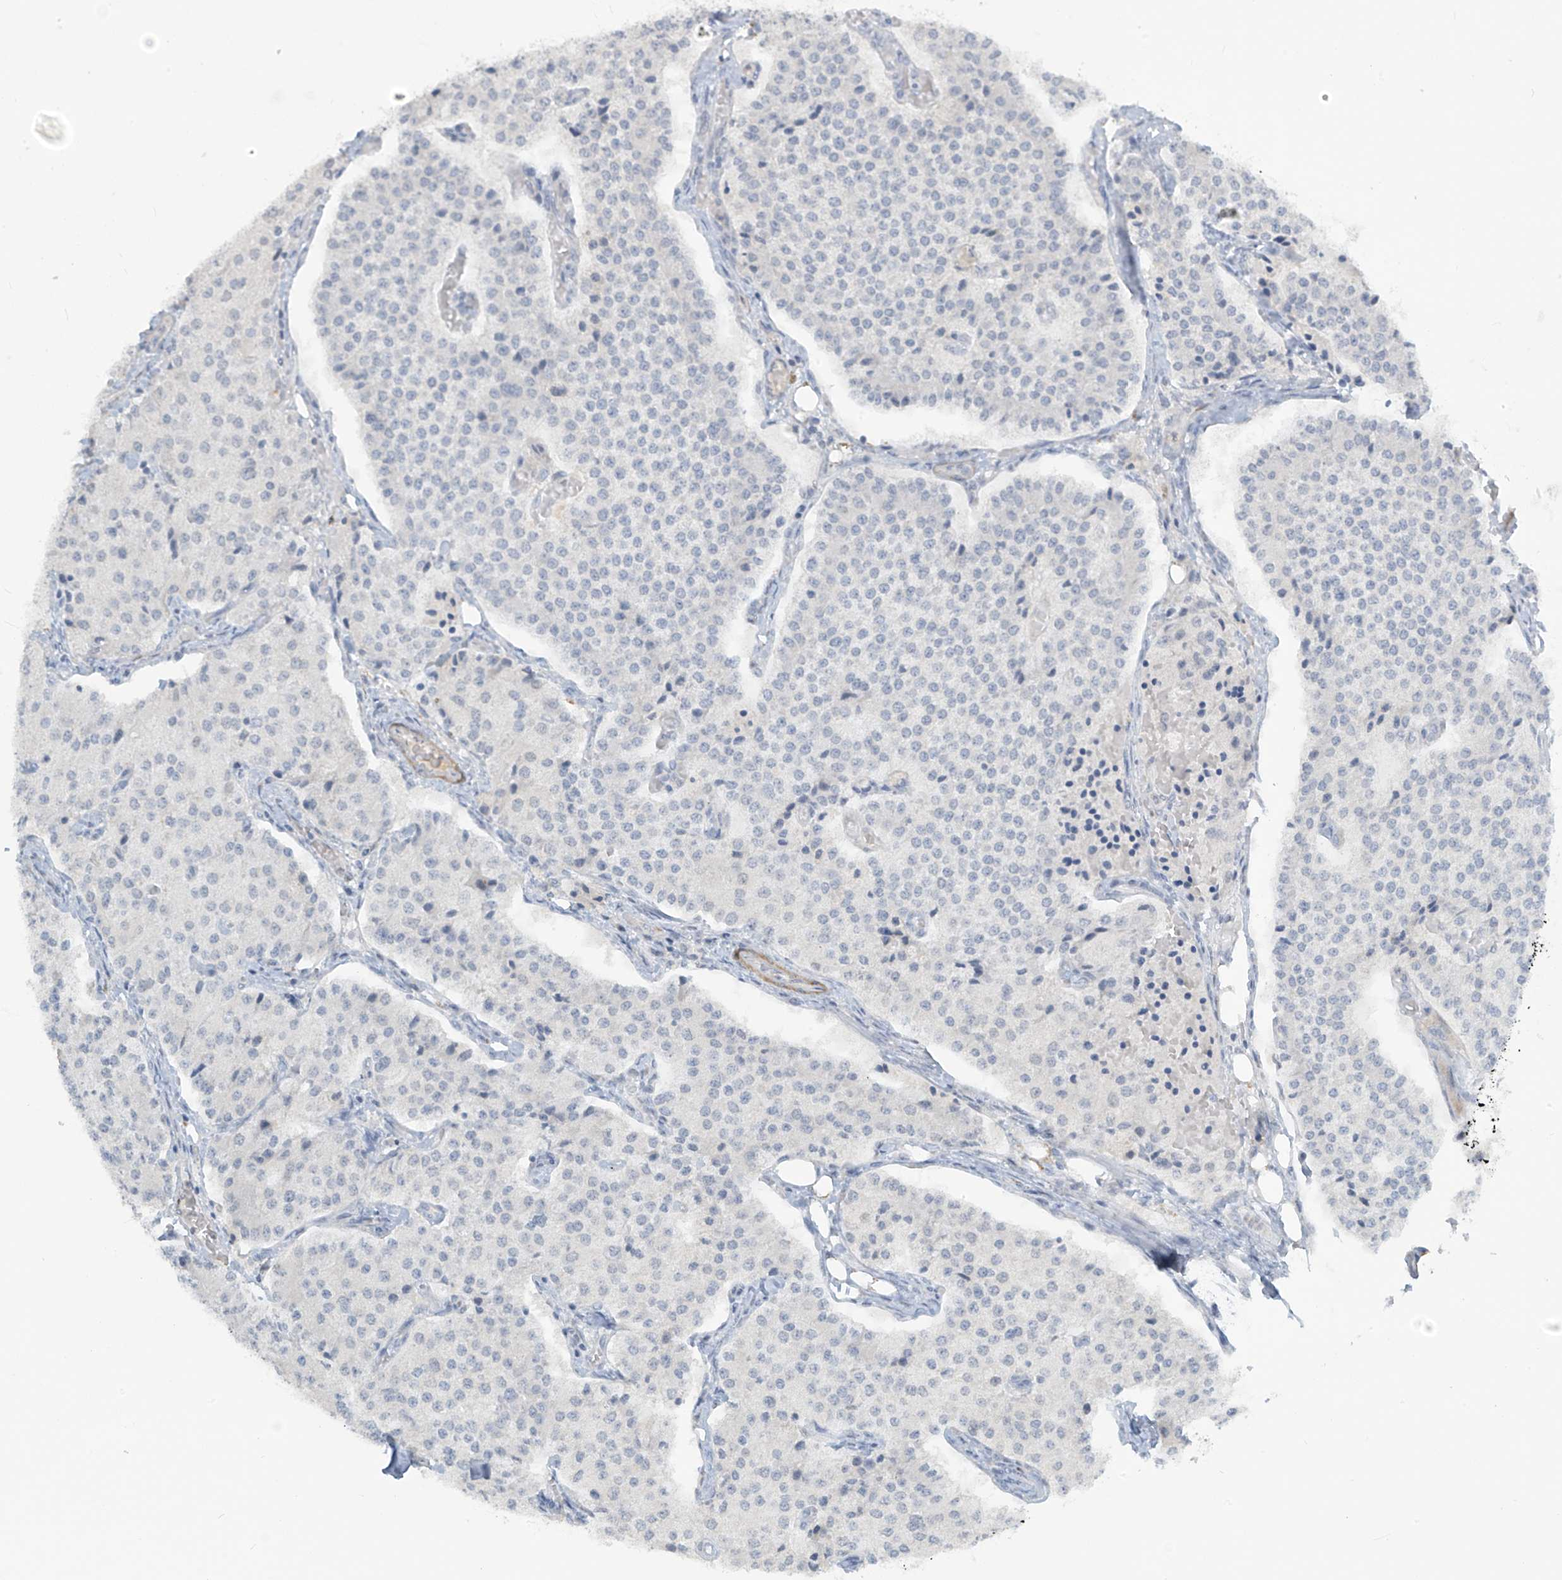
{"staining": {"intensity": "negative", "quantity": "none", "location": "none"}, "tissue": "carcinoid", "cell_type": "Tumor cells", "image_type": "cancer", "snomed": [{"axis": "morphology", "description": "Carcinoid, malignant, NOS"}, {"axis": "topography", "description": "Colon"}], "caption": "DAB immunohistochemical staining of carcinoid demonstrates no significant expression in tumor cells.", "gene": "METAP1D", "patient": {"sex": "female", "age": 52}}